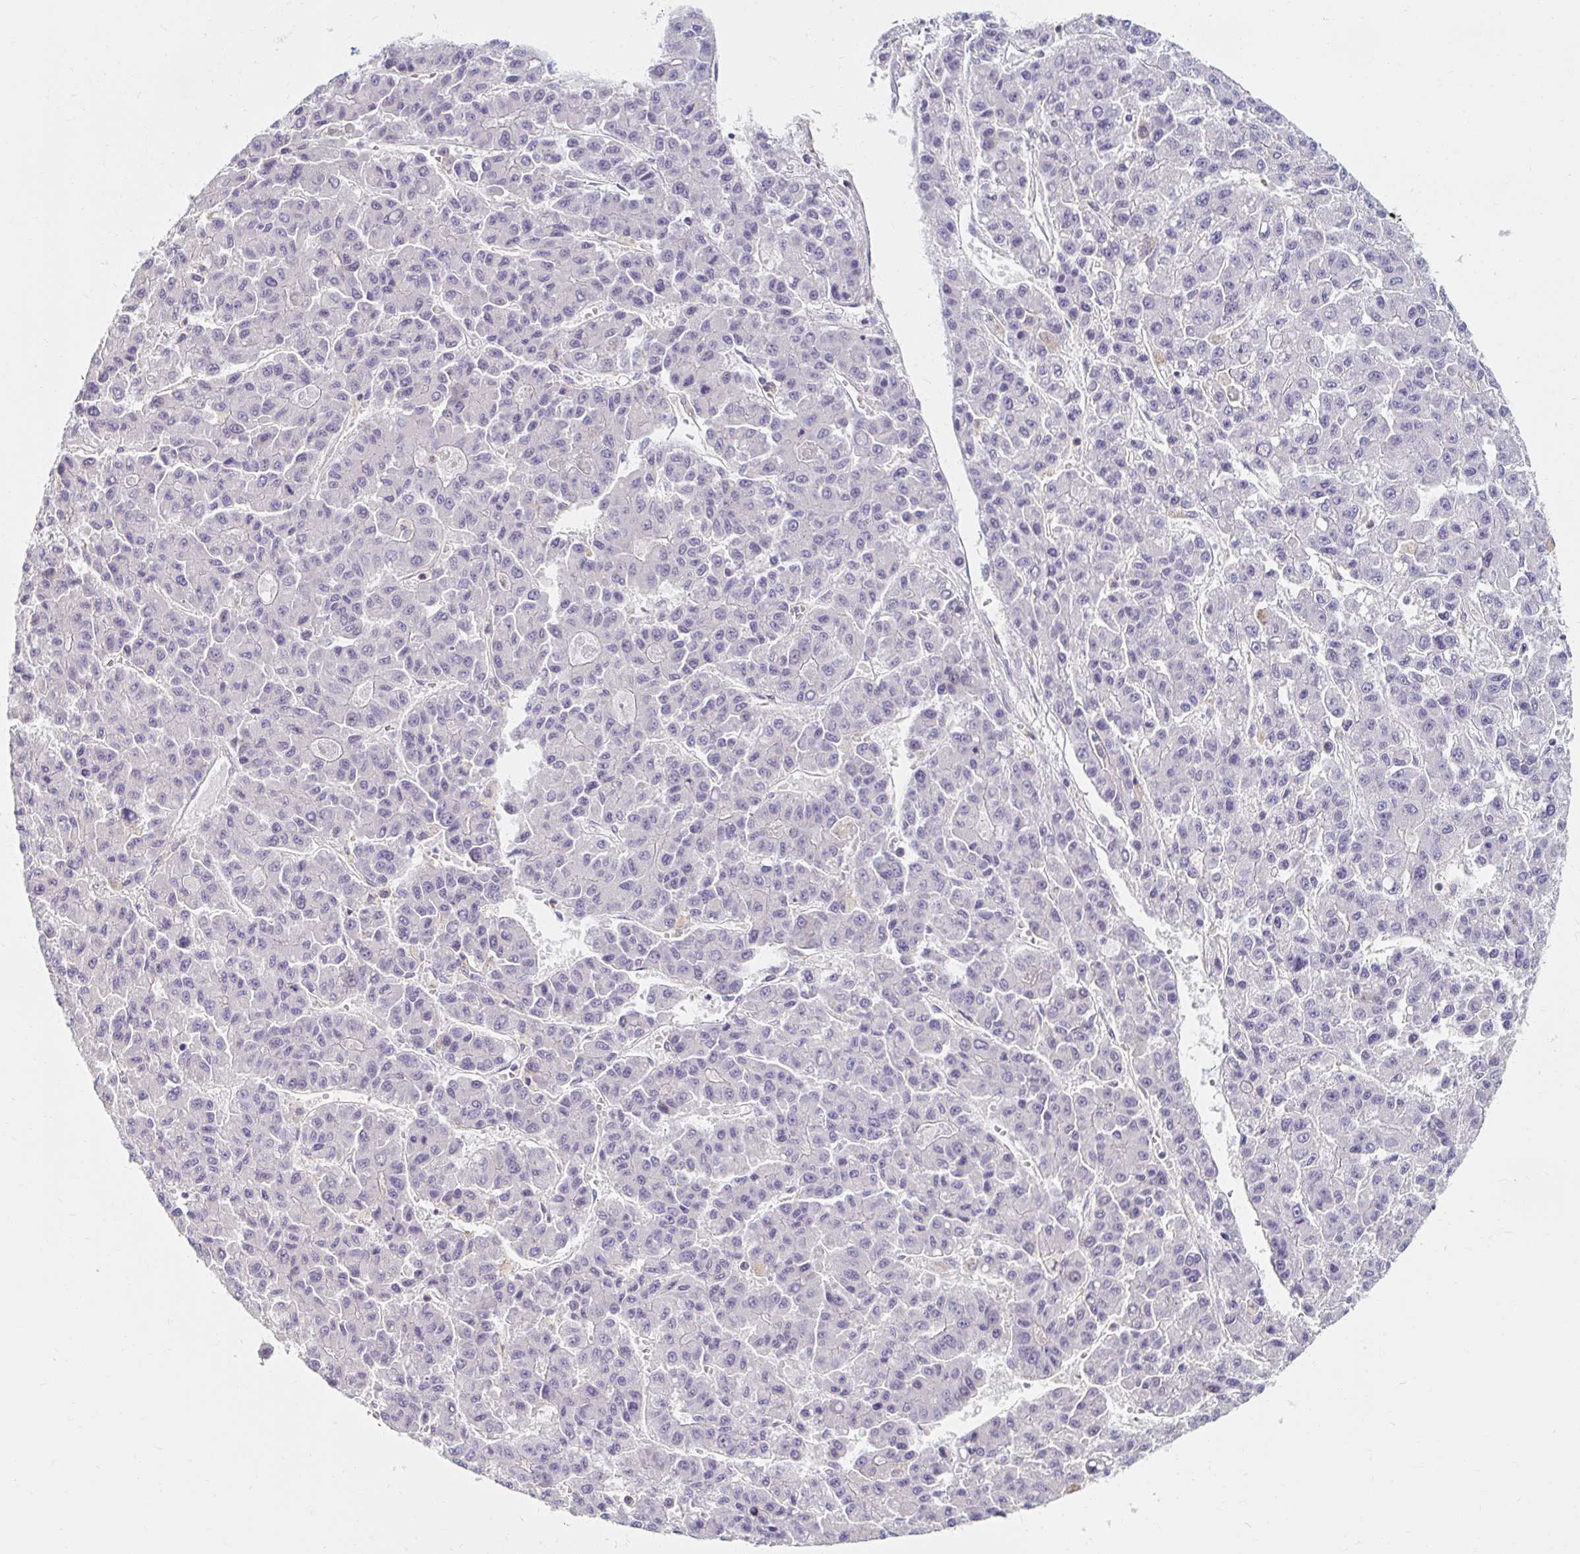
{"staining": {"intensity": "negative", "quantity": "none", "location": "none"}, "tissue": "liver cancer", "cell_type": "Tumor cells", "image_type": "cancer", "snomed": [{"axis": "morphology", "description": "Carcinoma, Hepatocellular, NOS"}, {"axis": "topography", "description": "Liver"}], "caption": "This is a image of immunohistochemistry staining of liver cancer (hepatocellular carcinoma), which shows no positivity in tumor cells. The staining is performed using DAB brown chromogen with nuclei counter-stained in using hematoxylin.", "gene": "MYLK2", "patient": {"sex": "male", "age": 70}}